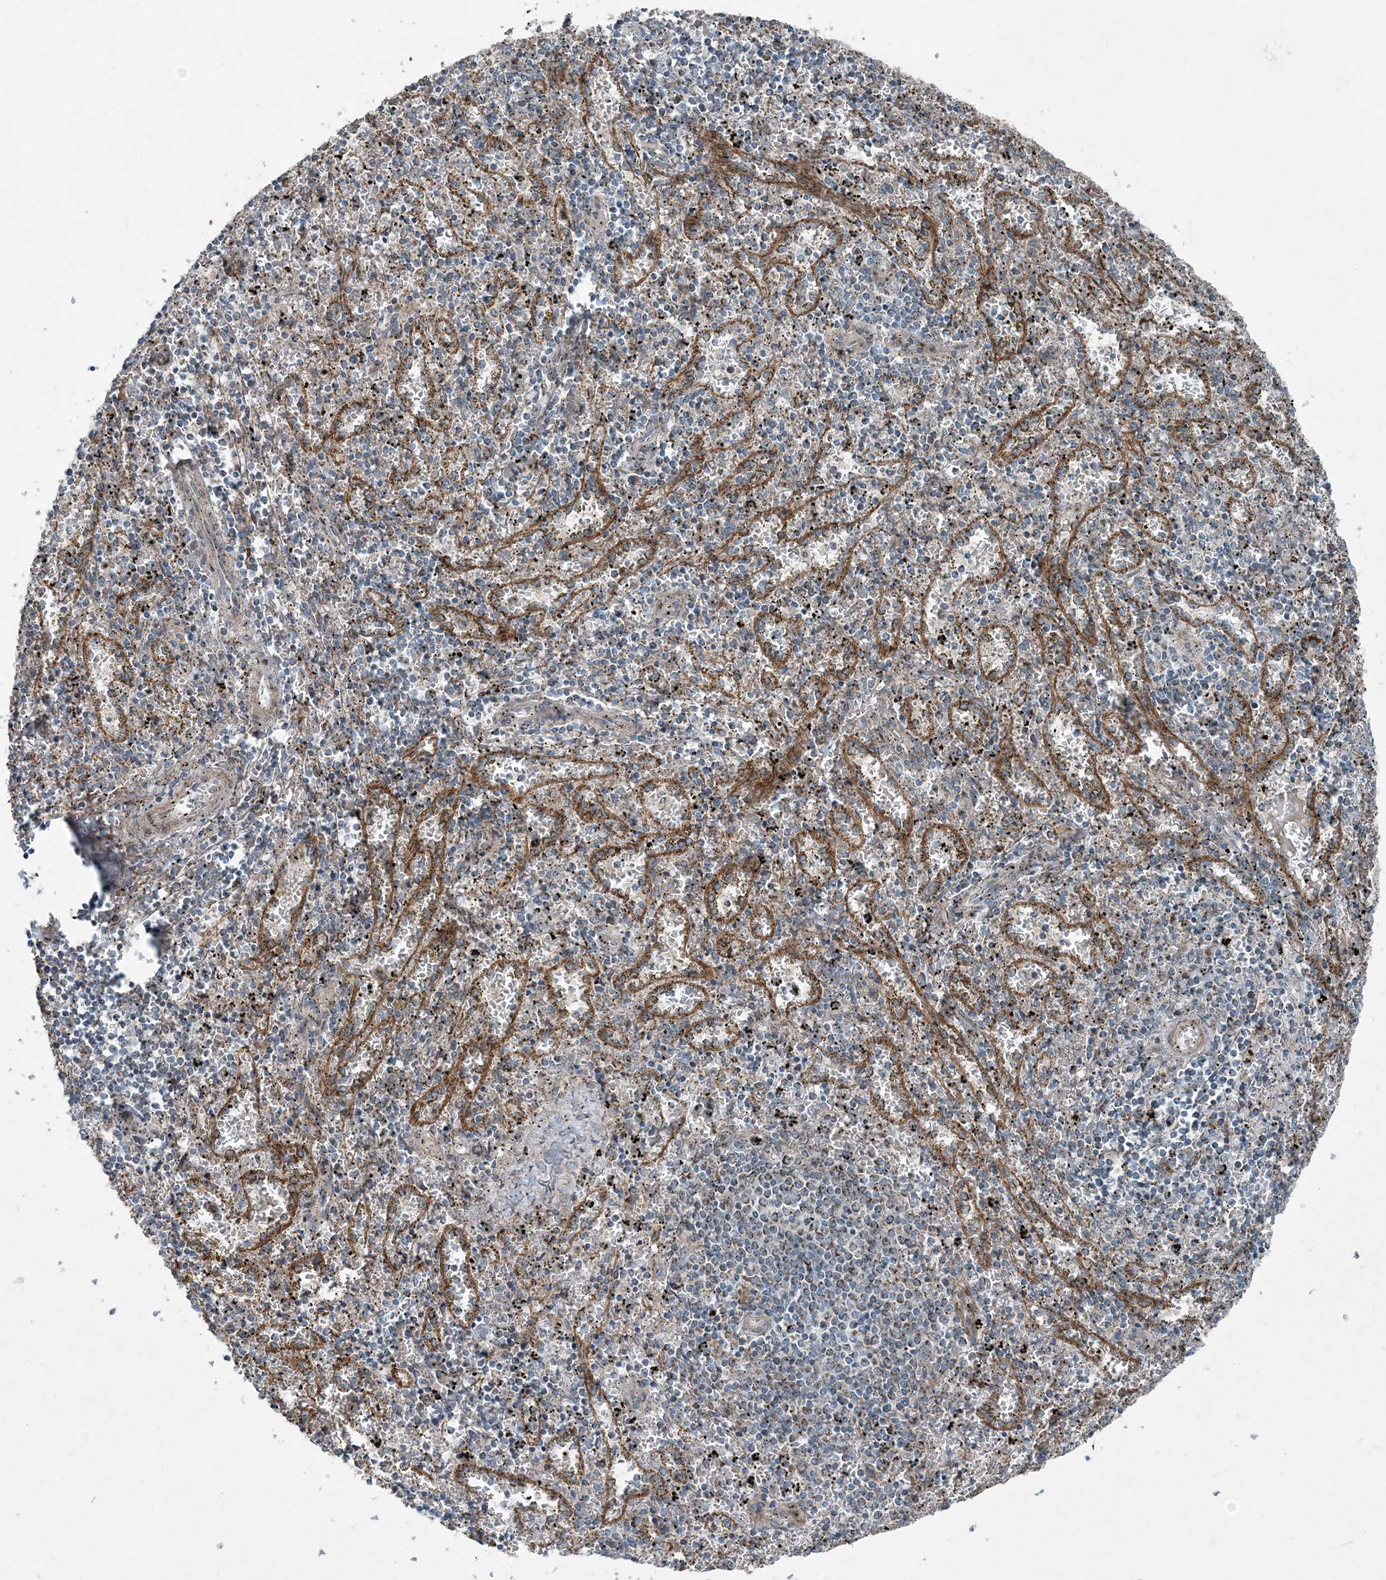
{"staining": {"intensity": "negative", "quantity": "none", "location": "none"}, "tissue": "spleen", "cell_type": "Cells in red pulp", "image_type": "normal", "snomed": [{"axis": "morphology", "description": "Normal tissue, NOS"}, {"axis": "topography", "description": "Spleen"}], "caption": "DAB (3,3'-diaminobenzidine) immunohistochemical staining of benign spleen demonstrates no significant expression in cells in red pulp.", "gene": "GCC2", "patient": {"sex": "male", "age": 11}}